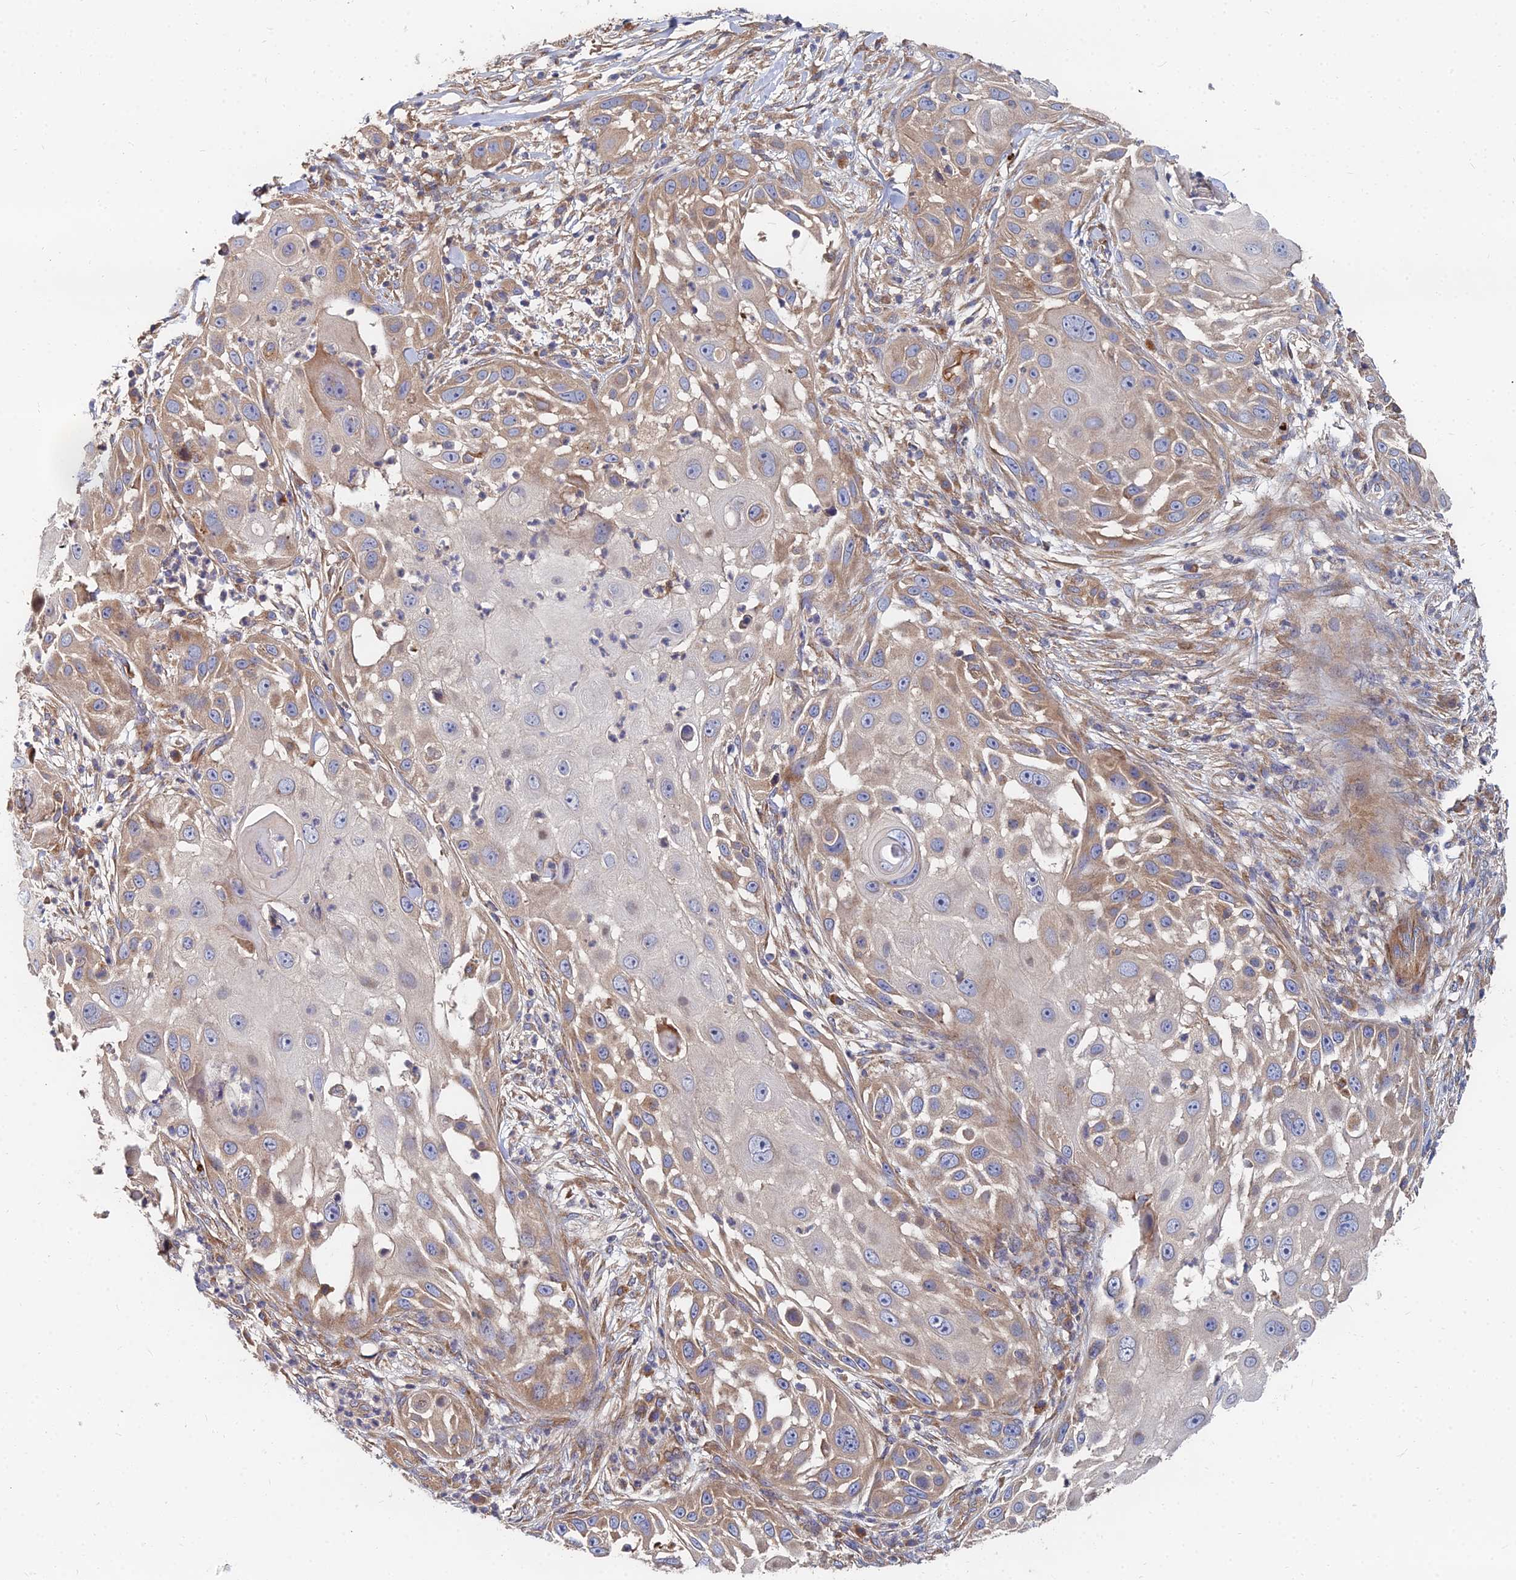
{"staining": {"intensity": "moderate", "quantity": "25%-75%", "location": "cytoplasmic/membranous"}, "tissue": "skin cancer", "cell_type": "Tumor cells", "image_type": "cancer", "snomed": [{"axis": "morphology", "description": "Squamous cell carcinoma, NOS"}, {"axis": "topography", "description": "Skin"}], "caption": "Immunohistochemistry histopathology image of neoplastic tissue: skin cancer stained using immunohistochemistry (IHC) exhibits medium levels of moderate protein expression localized specifically in the cytoplasmic/membranous of tumor cells, appearing as a cytoplasmic/membranous brown color.", "gene": "CCZ1", "patient": {"sex": "female", "age": 44}}